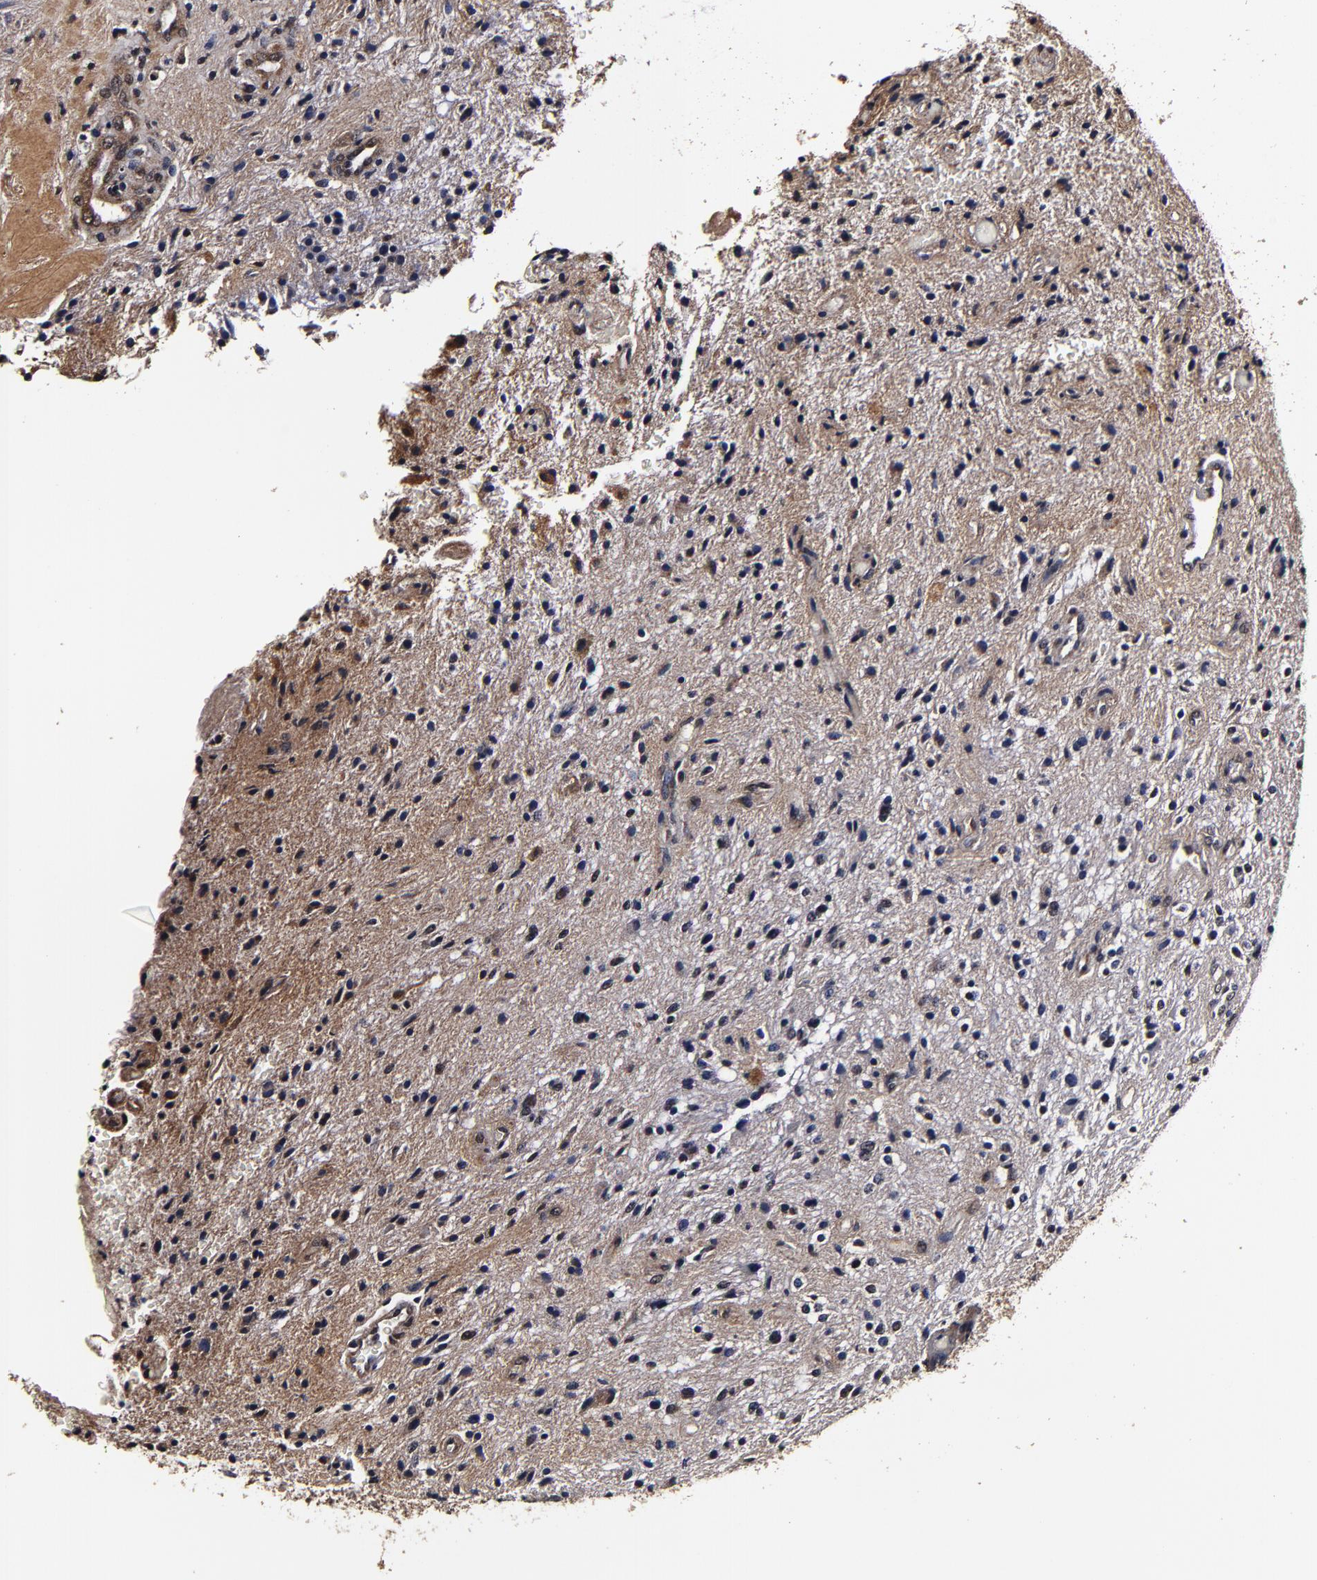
{"staining": {"intensity": "weak", "quantity": "25%-75%", "location": "cytoplasmic/membranous"}, "tissue": "glioma", "cell_type": "Tumor cells", "image_type": "cancer", "snomed": [{"axis": "morphology", "description": "Glioma, malignant, NOS"}, {"axis": "topography", "description": "Cerebellum"}], "caption": "Protein staining displays weak cytoplasmic/membranous staining in about 25%-75% of tumor cells in glioma.", "gene": "MMP15", "patient": {"sex": "female", "age": 10}}